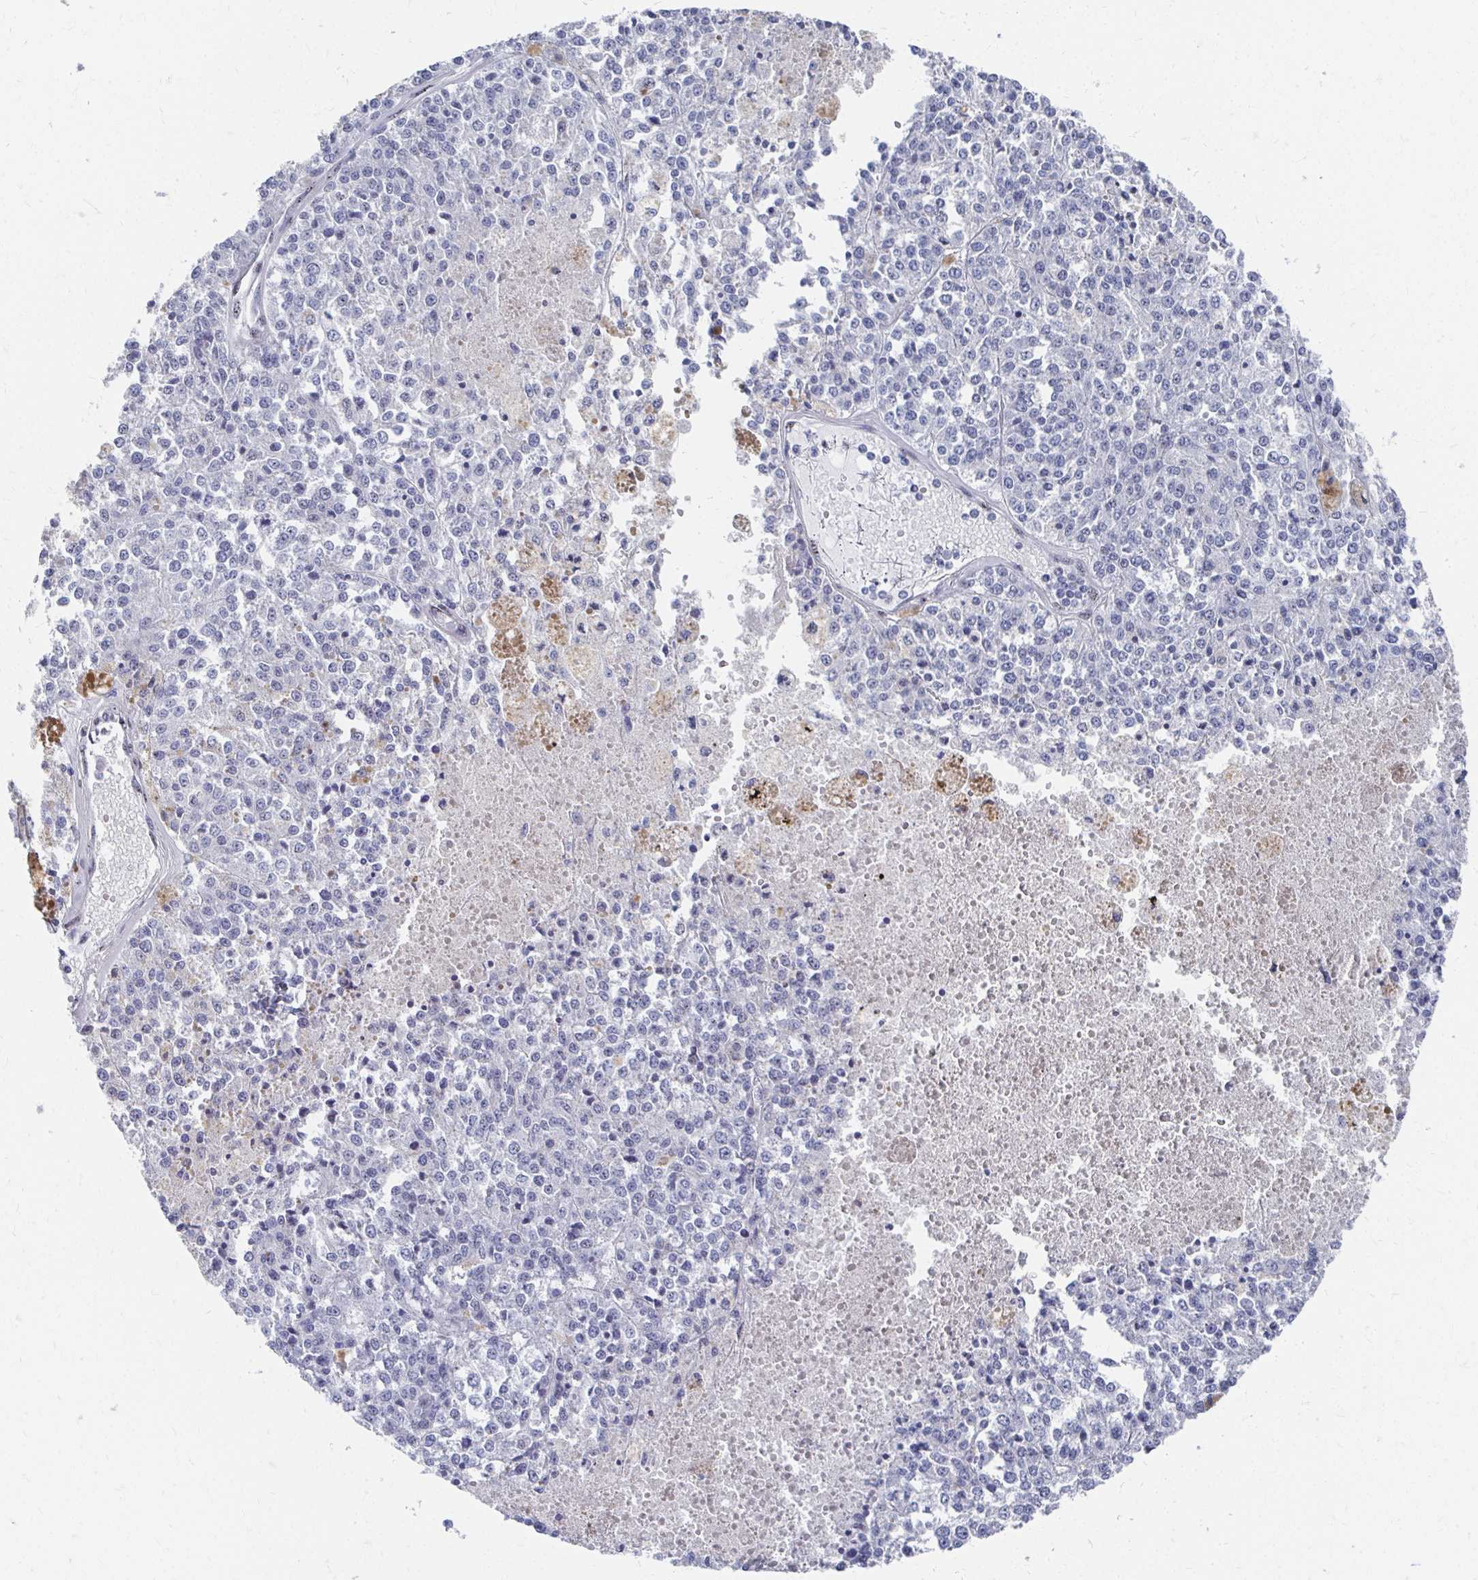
{"staining": {"intensity": "negative", "quantity": "none", "location": "none"}, "tissue": "melanoma", "cell_type": "Tumor cells", "image_type": "cancer", "snomed": [{"axis": "morphology", "description": "Malignant melanoma, Metastatic site"}, {"axis": "topography", "description": "Lymph node"}], "caption": "This is a histopathology image of IHC staining of melanoma, which shows no expression in tumor cells.", "gene": "CLIC3", "patient": {"sex": "female", "age": 64}}